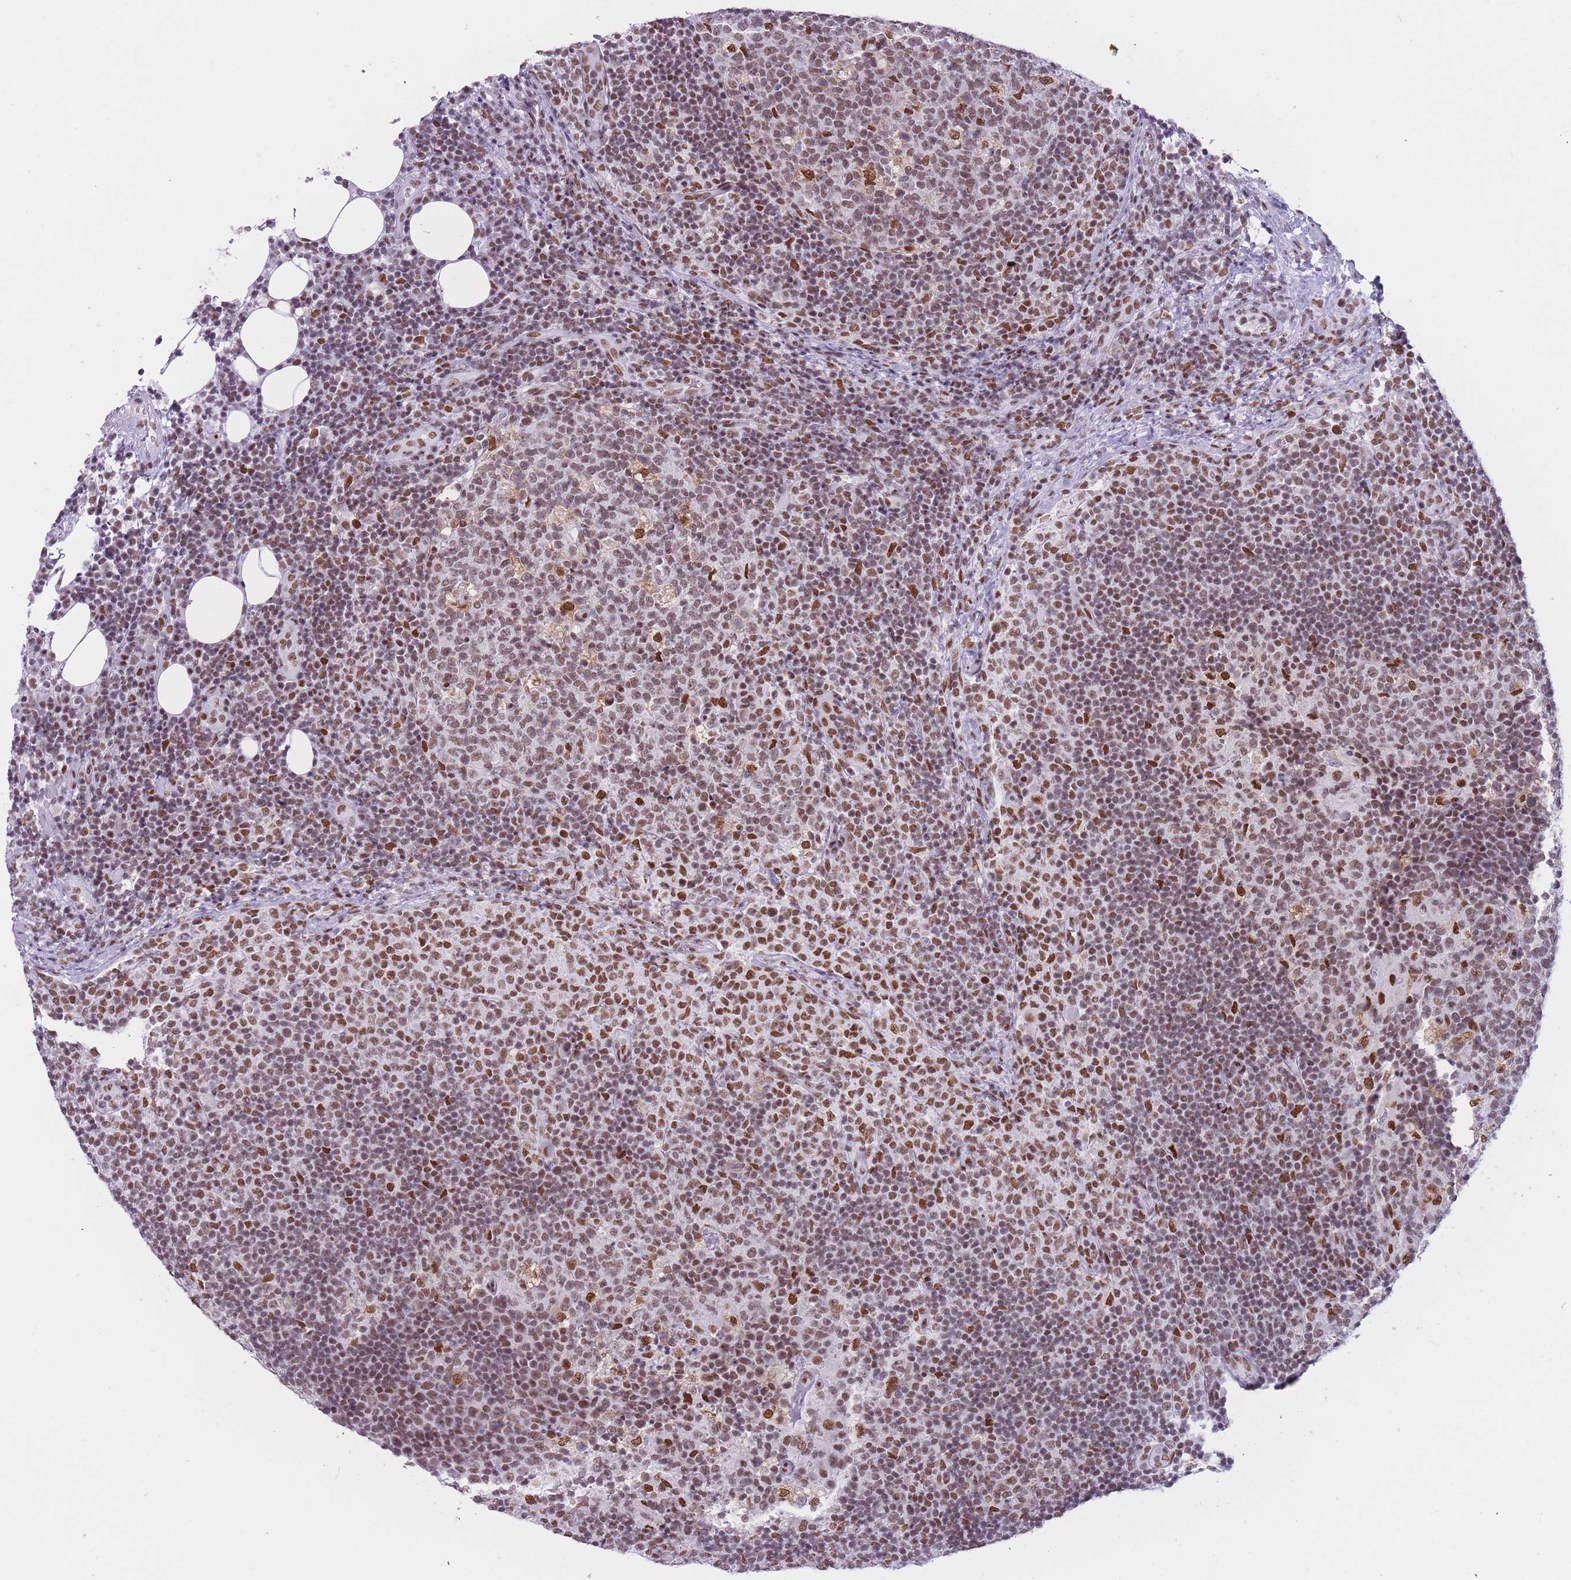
{"staining": {"intensity": "moderate", "quantity": "25%-75%", "location": "nuclear"}, "tissue": "lymph node", "cell_type": "Germinal center cells", "image_type": "normal", "snomed": [{"axis": "morphology", "description": "Normal tissue, NOS"}, {"axis": "topography", "description": "Lymph node"}], "caption": "Brown immunohistochemical staining in unremarkable human lymph node displays moderate nuclear expression in approximately 25%-75% of germinal center cells.", "gene": "HNRNPUL1", "patient": {"sex": "female", "age": 31}}